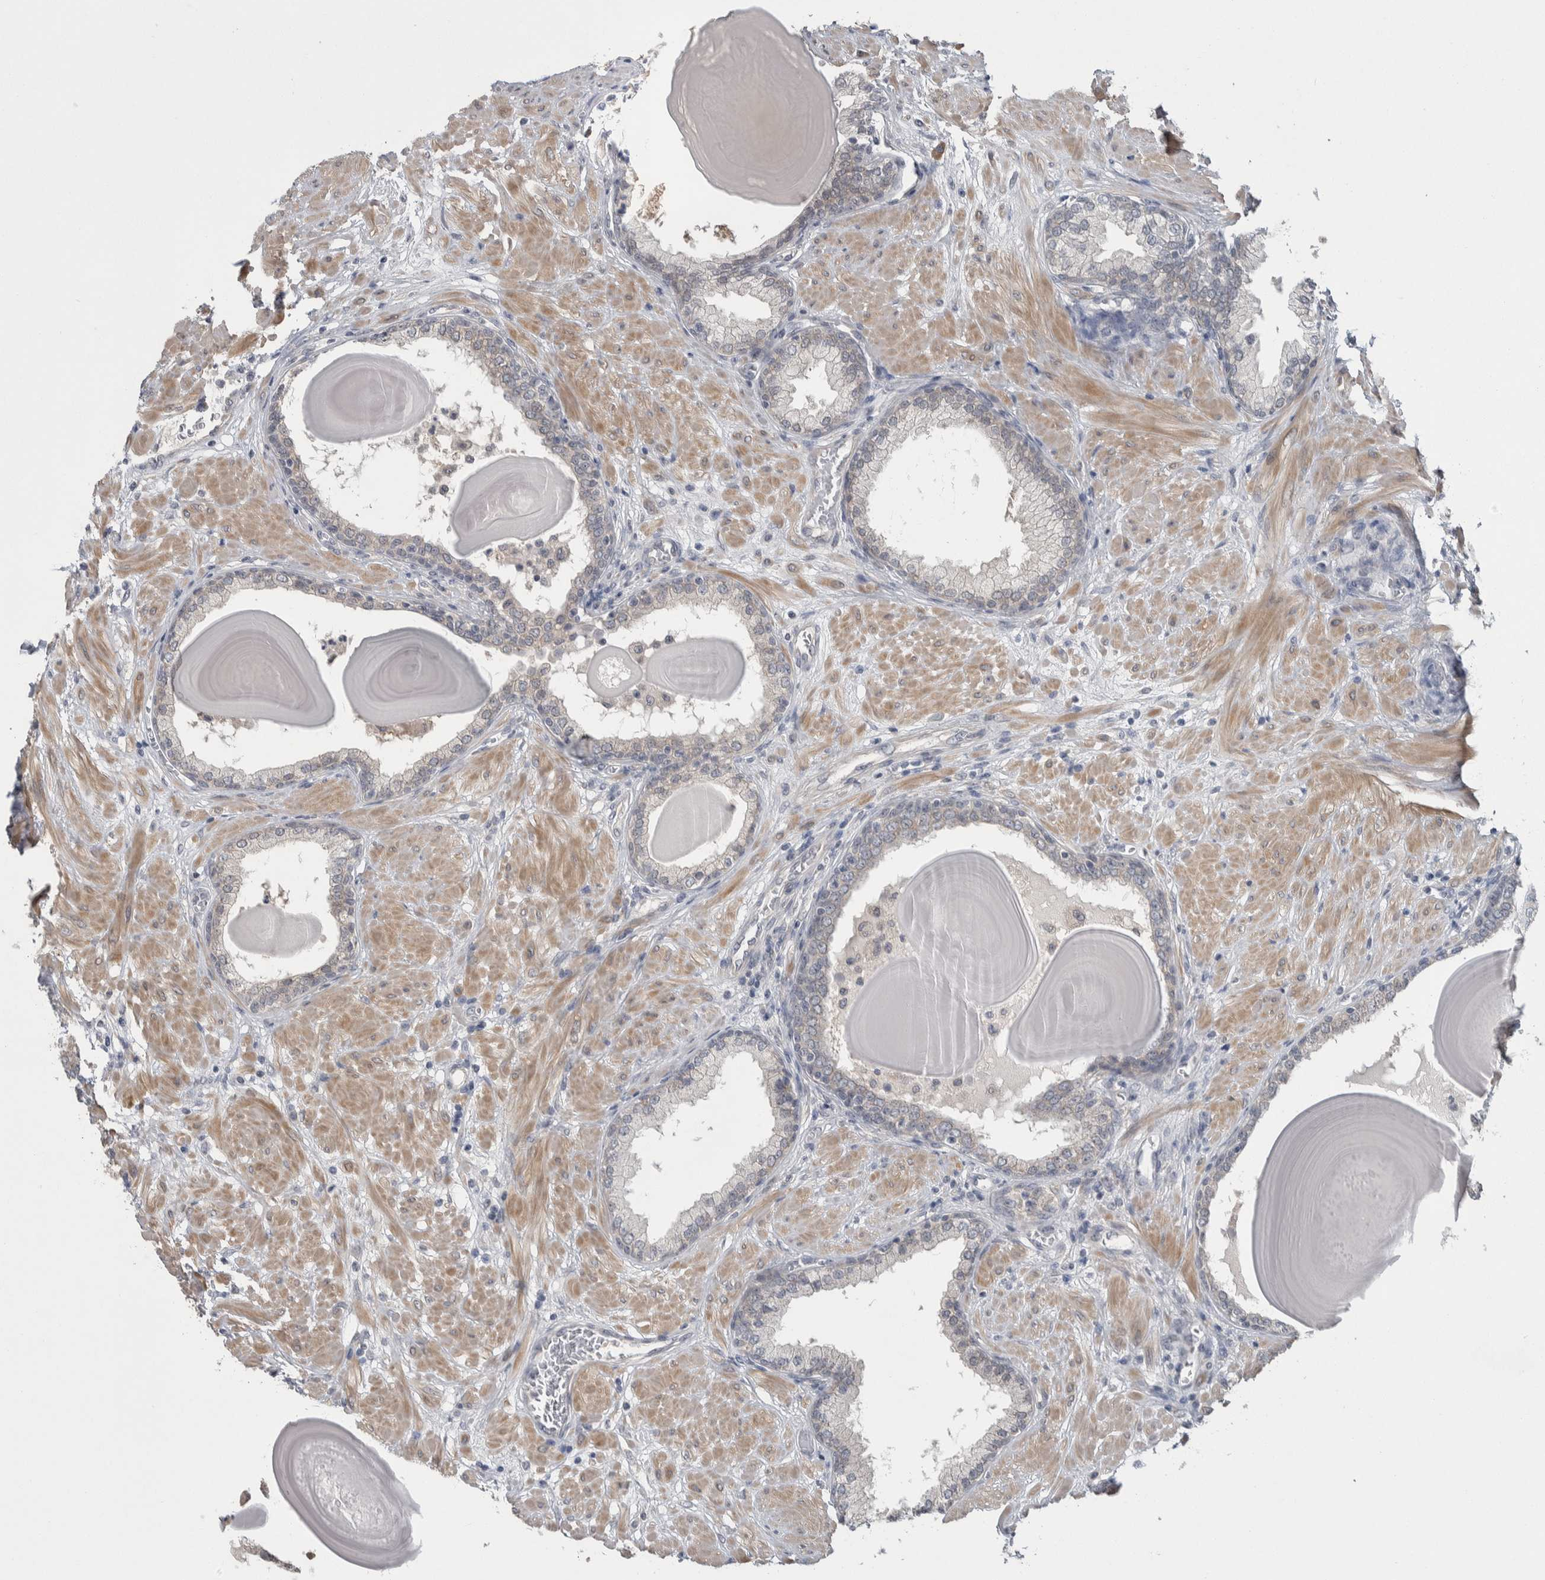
{"staining": {"intensity": "negative", "quantity": "none", "location": "none"}, "tissue": "prostate", "cell_type": "Glandular cells", "image_type": "normal", "snomed": [{"axis": "morphology", "description": "Normal tissue, NOS"}, {"axis": "topography", "description": "Prostate"}], "caption": "IHC photomicrograph of normal human prostate stained for a protein (brown), which displays no positivity in glandular cells.", "gene": "CUL2", "patient": {"sex": "male", "age": 51}}